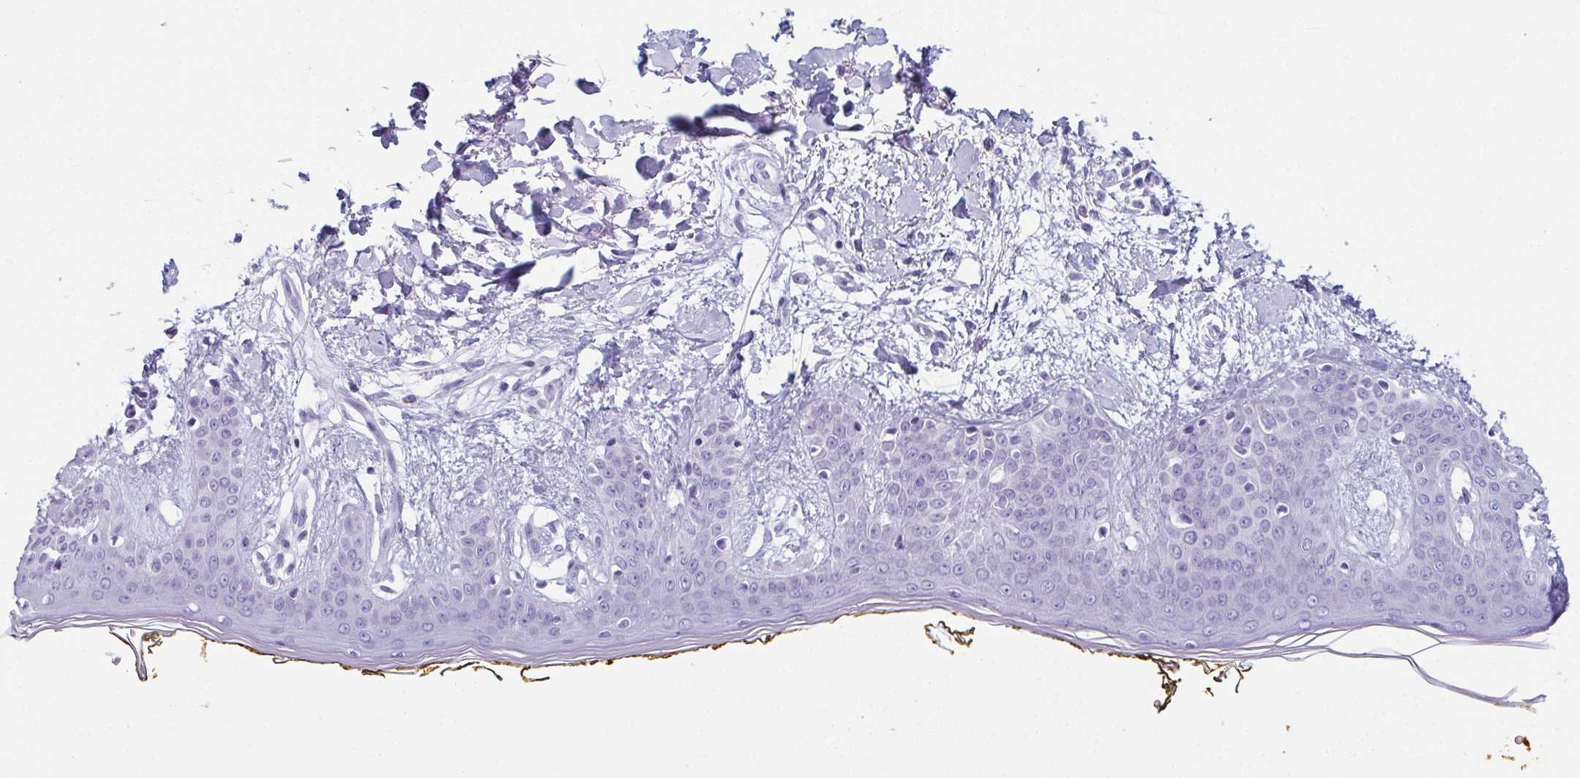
{"staining": {"intensity": "negative", "quantity": "none", "location": "none"}, "tissue": "skin", "cell_type": "Fibroblasts", "image_type": "normal", "snomed": [{"axis": "morphology", "description": "Normal tissue, NOS"}, {"axis": "topography", "description": "Skin"}], "caption": "Immunohistochemistry (IHC) of benign human skin exhibits no staining in fibroblasts. The staining was performed using DAB (3,3'-diaminobenzidine) to visualize the protein expression in brown, while the nuclei were stained in blue with hematoxylin (Magnification: 20x).", "gene": "ENKUR", "patient": {"sex": "female", "age": 34}}